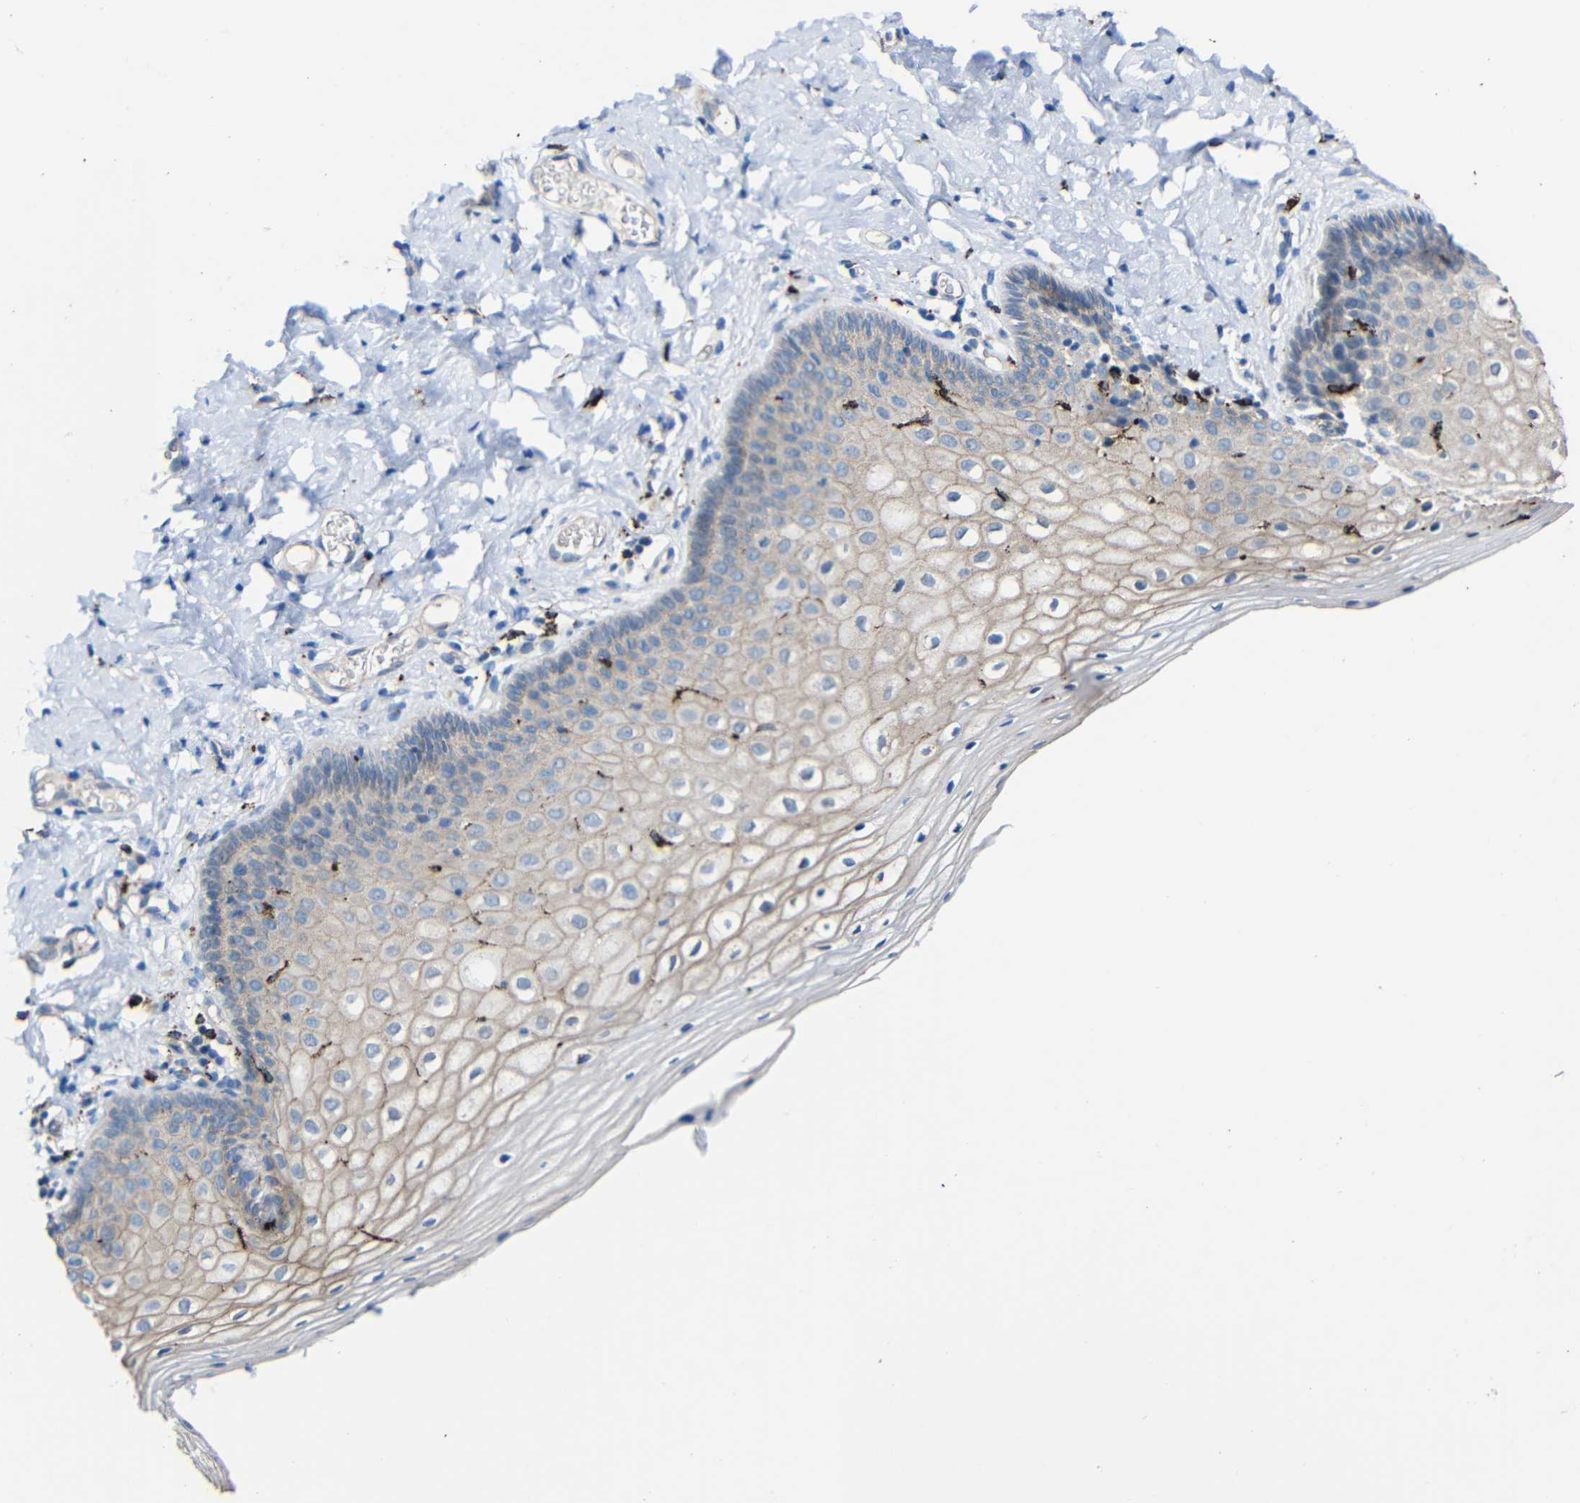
{"staining": {"intensity": "weak", "quantity": "25%-75%", "location": "cytoplasmic/membranous"}, "tissue": "vagina", "cell_type": "Squamous epithelial cells", "image_type": "normal", "snomed": [{"axis": "morphology", "description": "Normal tissue, NOS"}, {"axis": "topography", "description": "Soft tissue"}, {"axis": "topography", "description": "Vagina"}], "caption": "Protein staining exhibits weak cytoplasmic/membranous expression in about 25%-75% of squamous epithelial cells in benign vagina.", "gene": "HLA", "patient": {"sex": "female", "age": 61}}